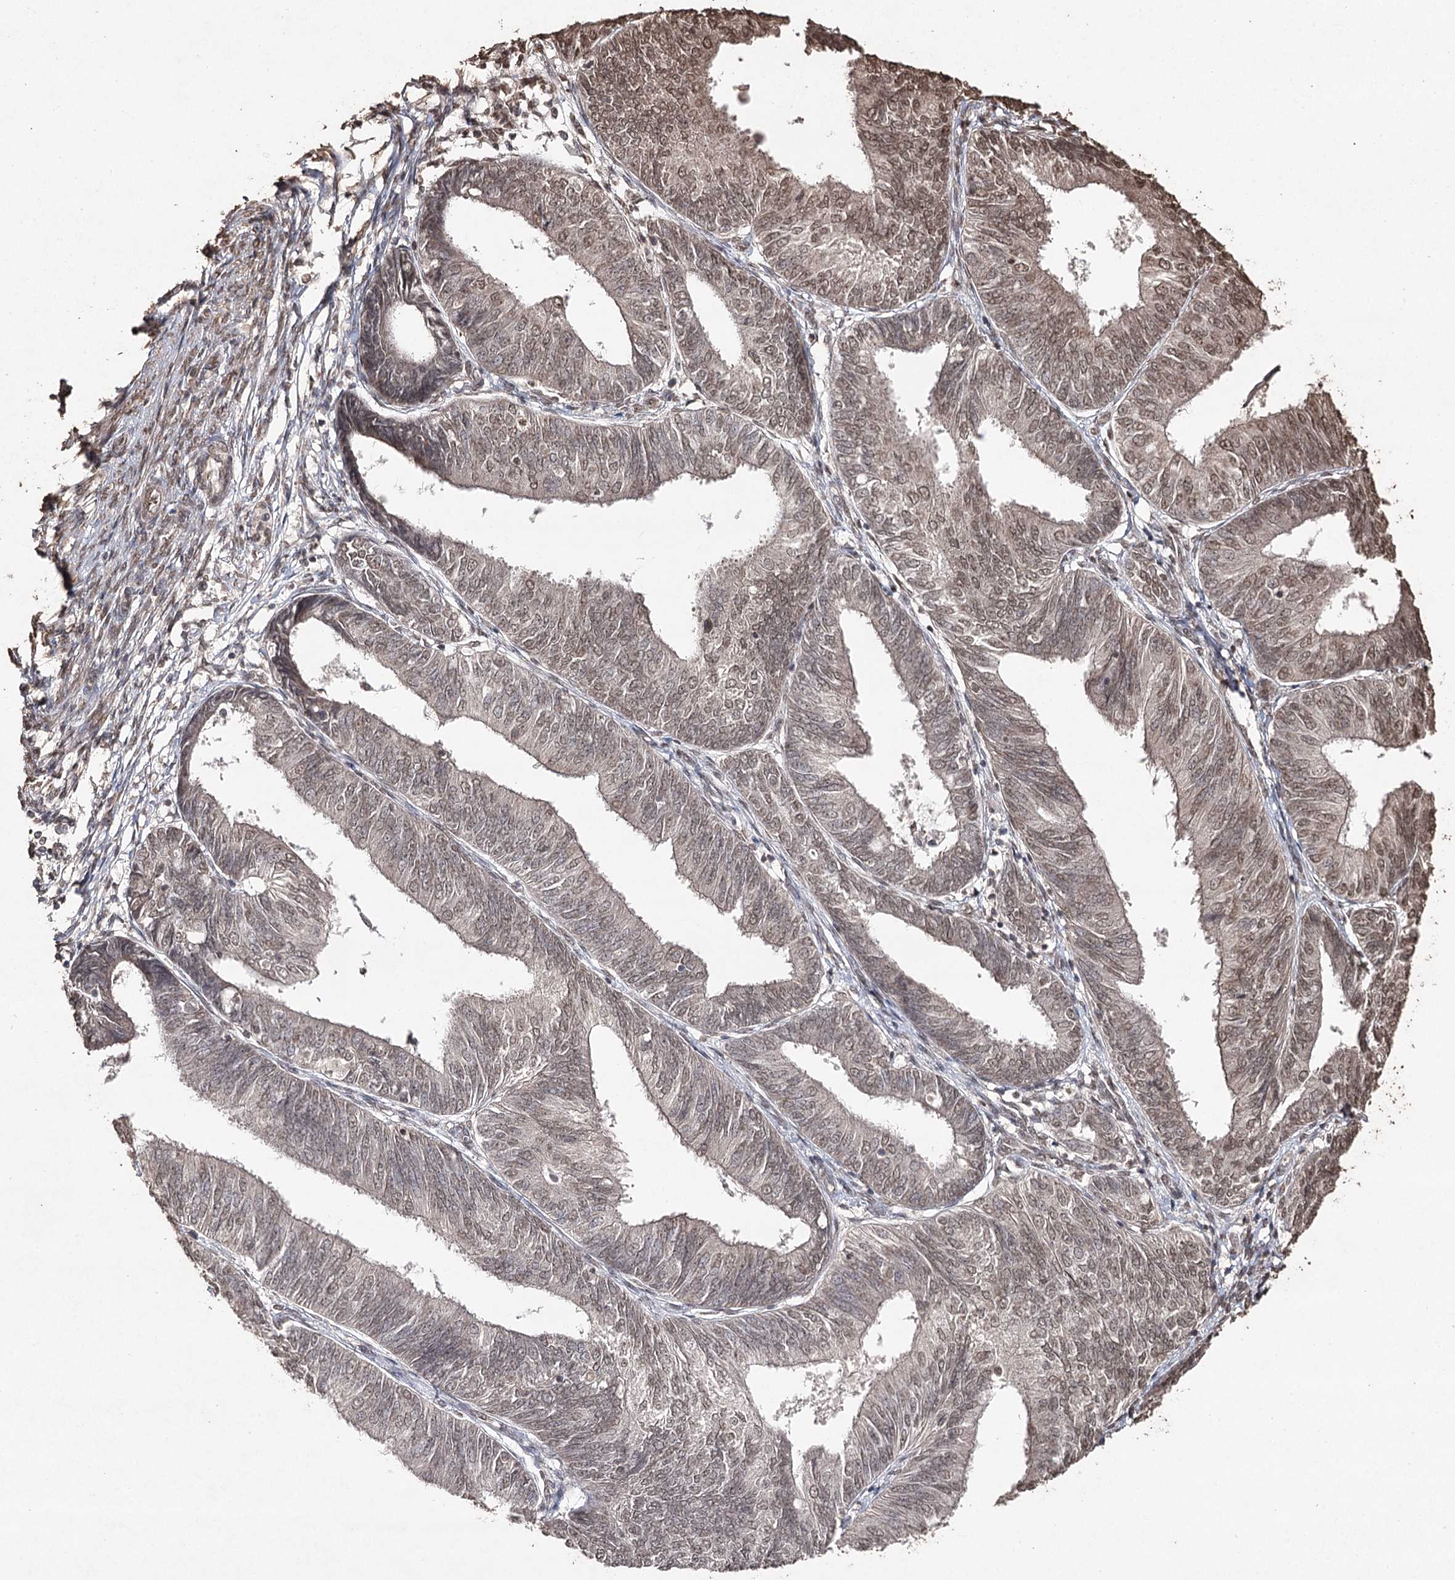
{"staining": {"intensity": "weak", "quantity": "25%-75%", "location": "nuclear"}, "tissue": "endometrial cancer", "cell_type": "Tumor cells", "image_type": "cancer", "snomed": [{"axis": "morphology", "description": "Adenocarcinoma, NOS"}, {"axis": "topography", "description": "Endometrium"}], "caption": "Protein staining displays weak nuclear positivity in about 25%-75% of tumor cells in adenocarcinoma (endometrial).", "gene": "ATG14", "patient": {"sex": "female", "age": 58}}